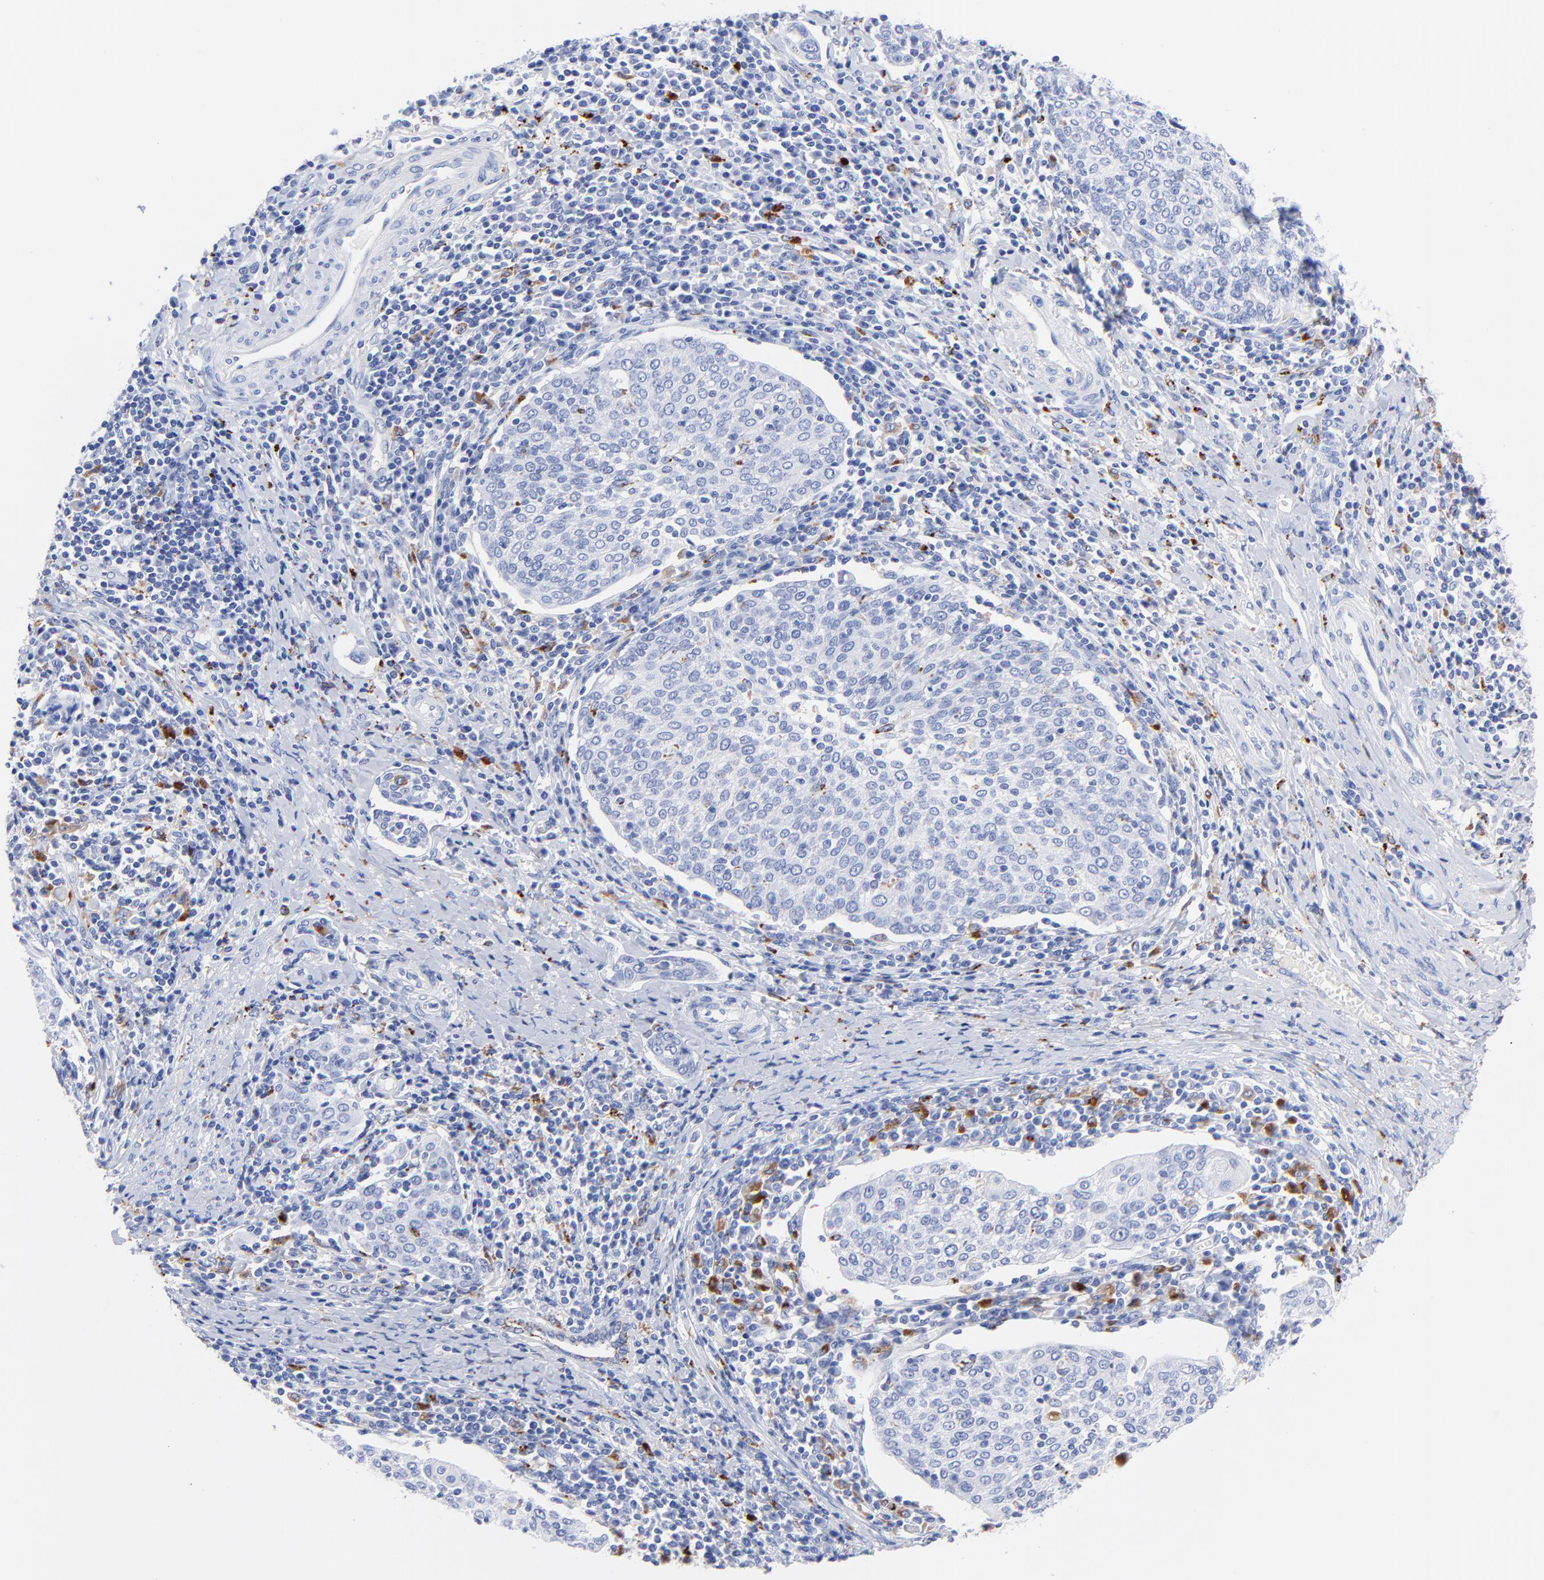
{"staining": {"intensity": "moderate", "quantity": "<25%", "location": "cytoplasmic/membranous"}, "tissue": "cervical cancer", "cell_type": "Tumor cells", "image_type": "cancer", "snomed": [{"axis": "morphology", "description": "Squamous cell carcinoma, NOS"}, {"axis": "topography", "description": "Cervix"}], "caption": "IHC micrograph of human cervical cancer stained for a protein (brown), which reveals low levels of moderate cytoplasmic/membranous staining in approximately <25% of tumor cells.", "gene": "CPVL", "patient": {"sex": "female", "age": 40}}